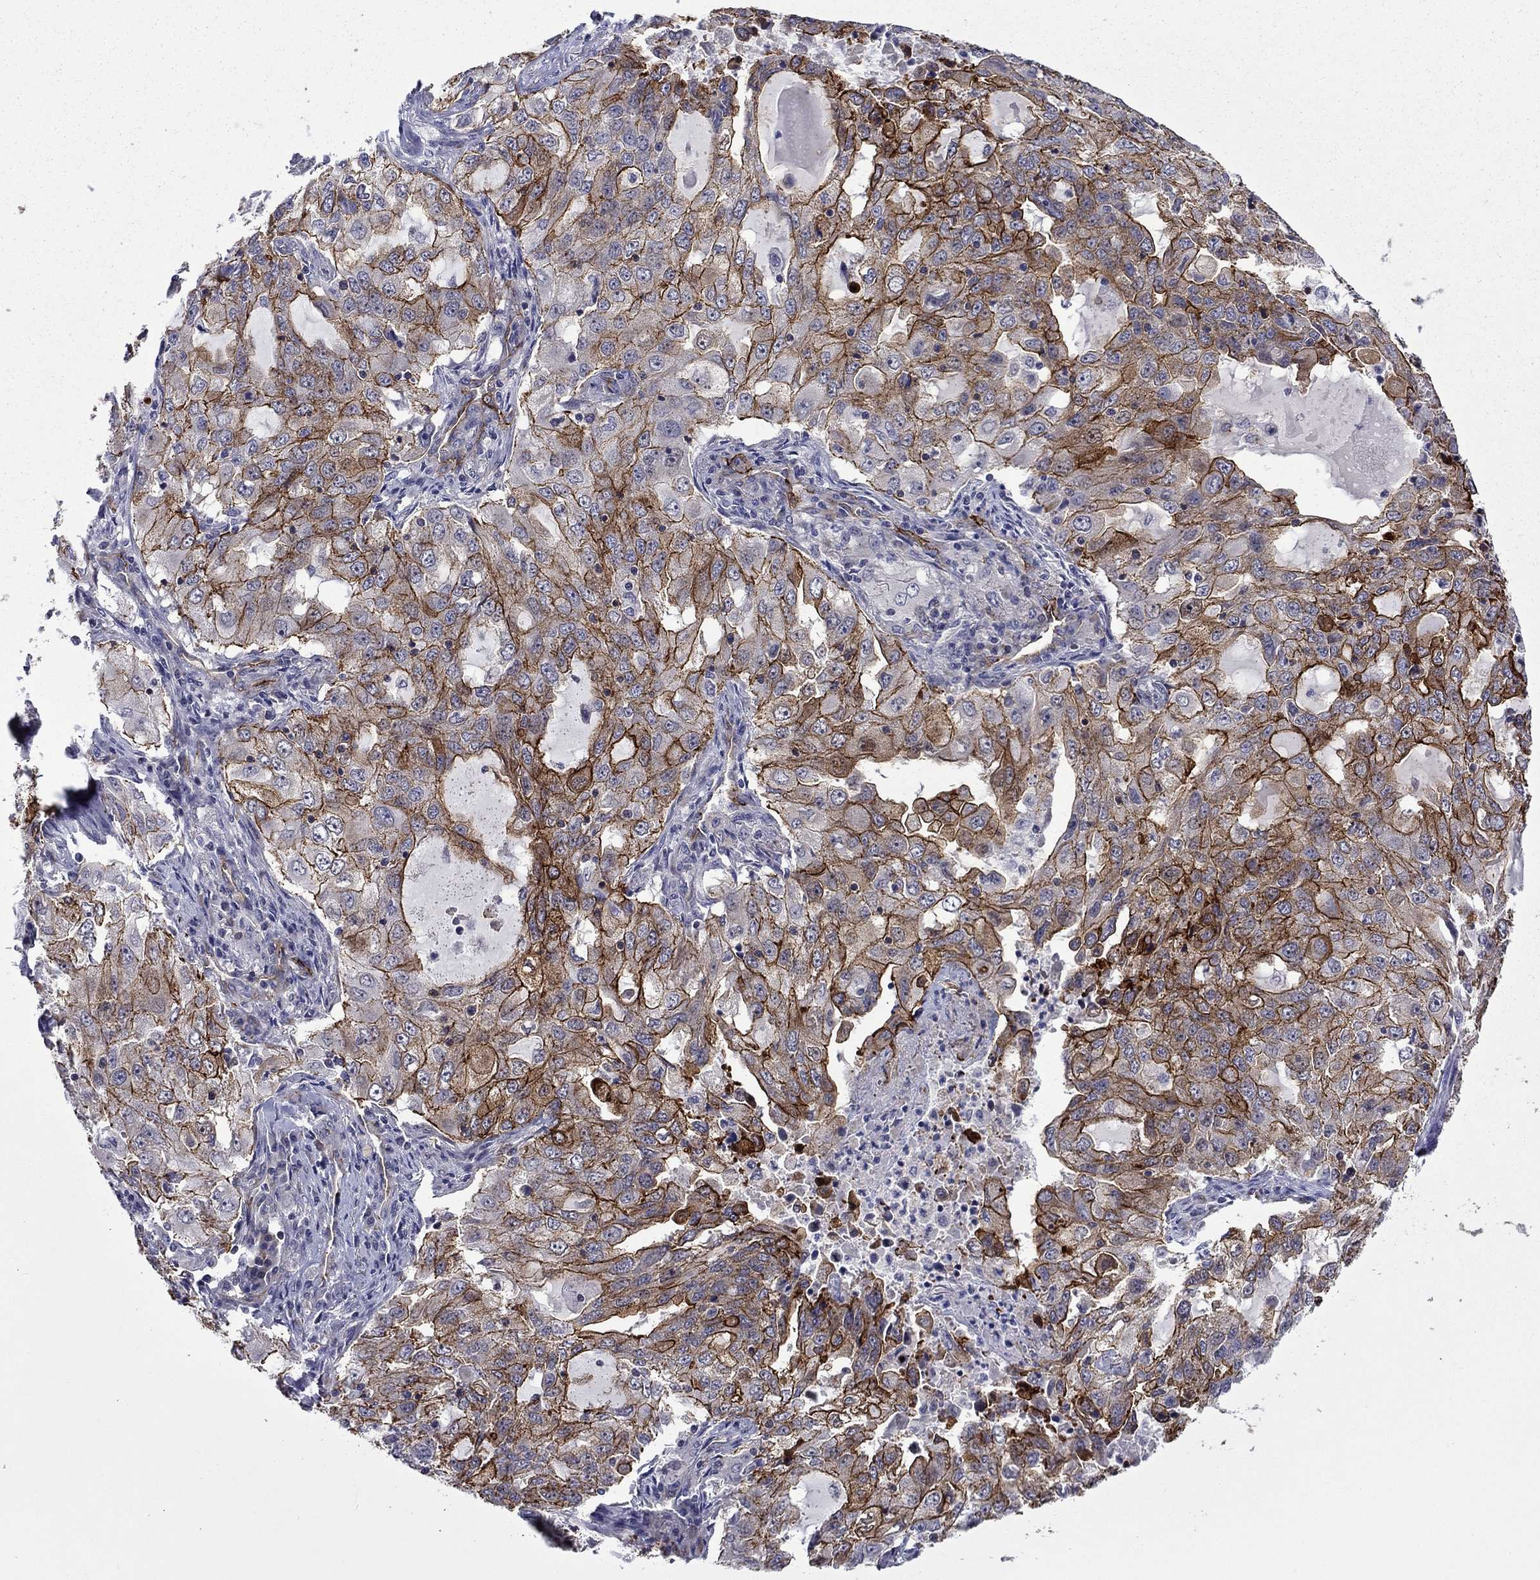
{"staining": {"intensity": "strong", "quantity": ">75%", "location": "cytoplasmic/membranous"}, "tissue": "lung cancer", "cell_type": "Tumor cells", "image_type": "cancer", "snomed": [{"axis": "morphology", "description": "Adenocarcinoma, NOS"}, {"axis": "topography", "description": "Lung"}], "caption": "IHC staining of lung cancer, which shows high levels of strong cytoplasmic/membranous positivity in about >75% of tumor cells indicating strong cytoplasmic/membranous protein positivity. The staining was performed using DAB (3,3'-diaminobenzidine) (brown) for protein detection and nuclei were counterstained in hematoxylin (blue).", "gene": "LMO7", "patient": {"sex": "female", "age": 61}}